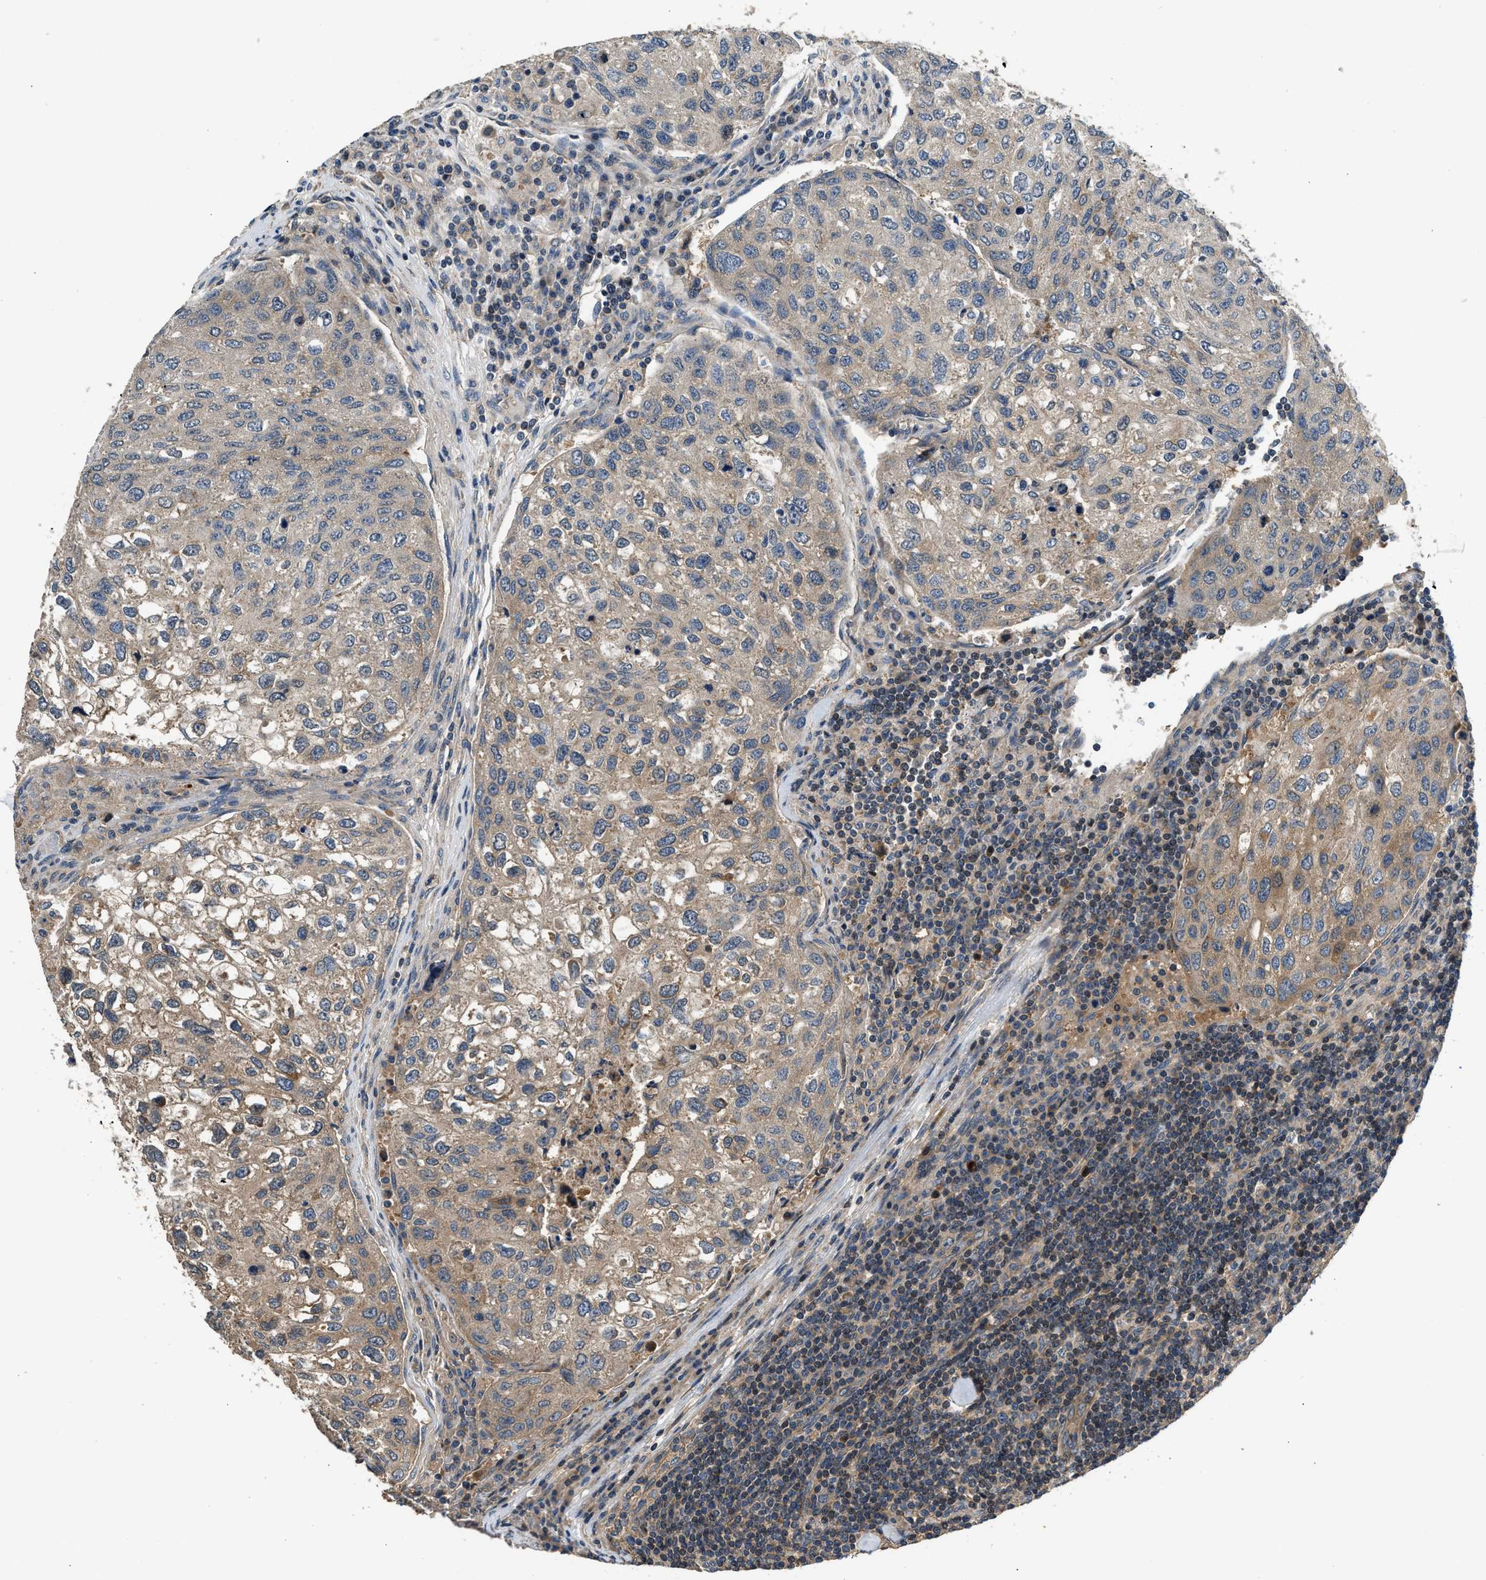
{"staining": {"intensity": "moderate", "quantity": "25%-75%", "location": "cytoplasmic/membranous"}, "tissue": "urothelial cancer", "cell_type": "Tumor cells", "image_type": "cancer", "snomed": [{"axis": "morphology", "description": "Urothelial carcinoma, High grade"}, {"axis": "topography", "description": "Lymph node"}, {"axis": "topography", "description": "Urinary bladder"}], "caption": "Protein staining of high-grade urothelial carcinoma tissue exhibits moderate cytoplasmic/membranous positivity in approximately 25%-75% of tumor cells. (Stains: DAB (3,3'-diaminobenzidine) in brown, nuclei in blue, Microscopy: brightfield microscopy at high magnification).", "gene": "IL3RA", "patient": {"sex": "male", "age": 51}}